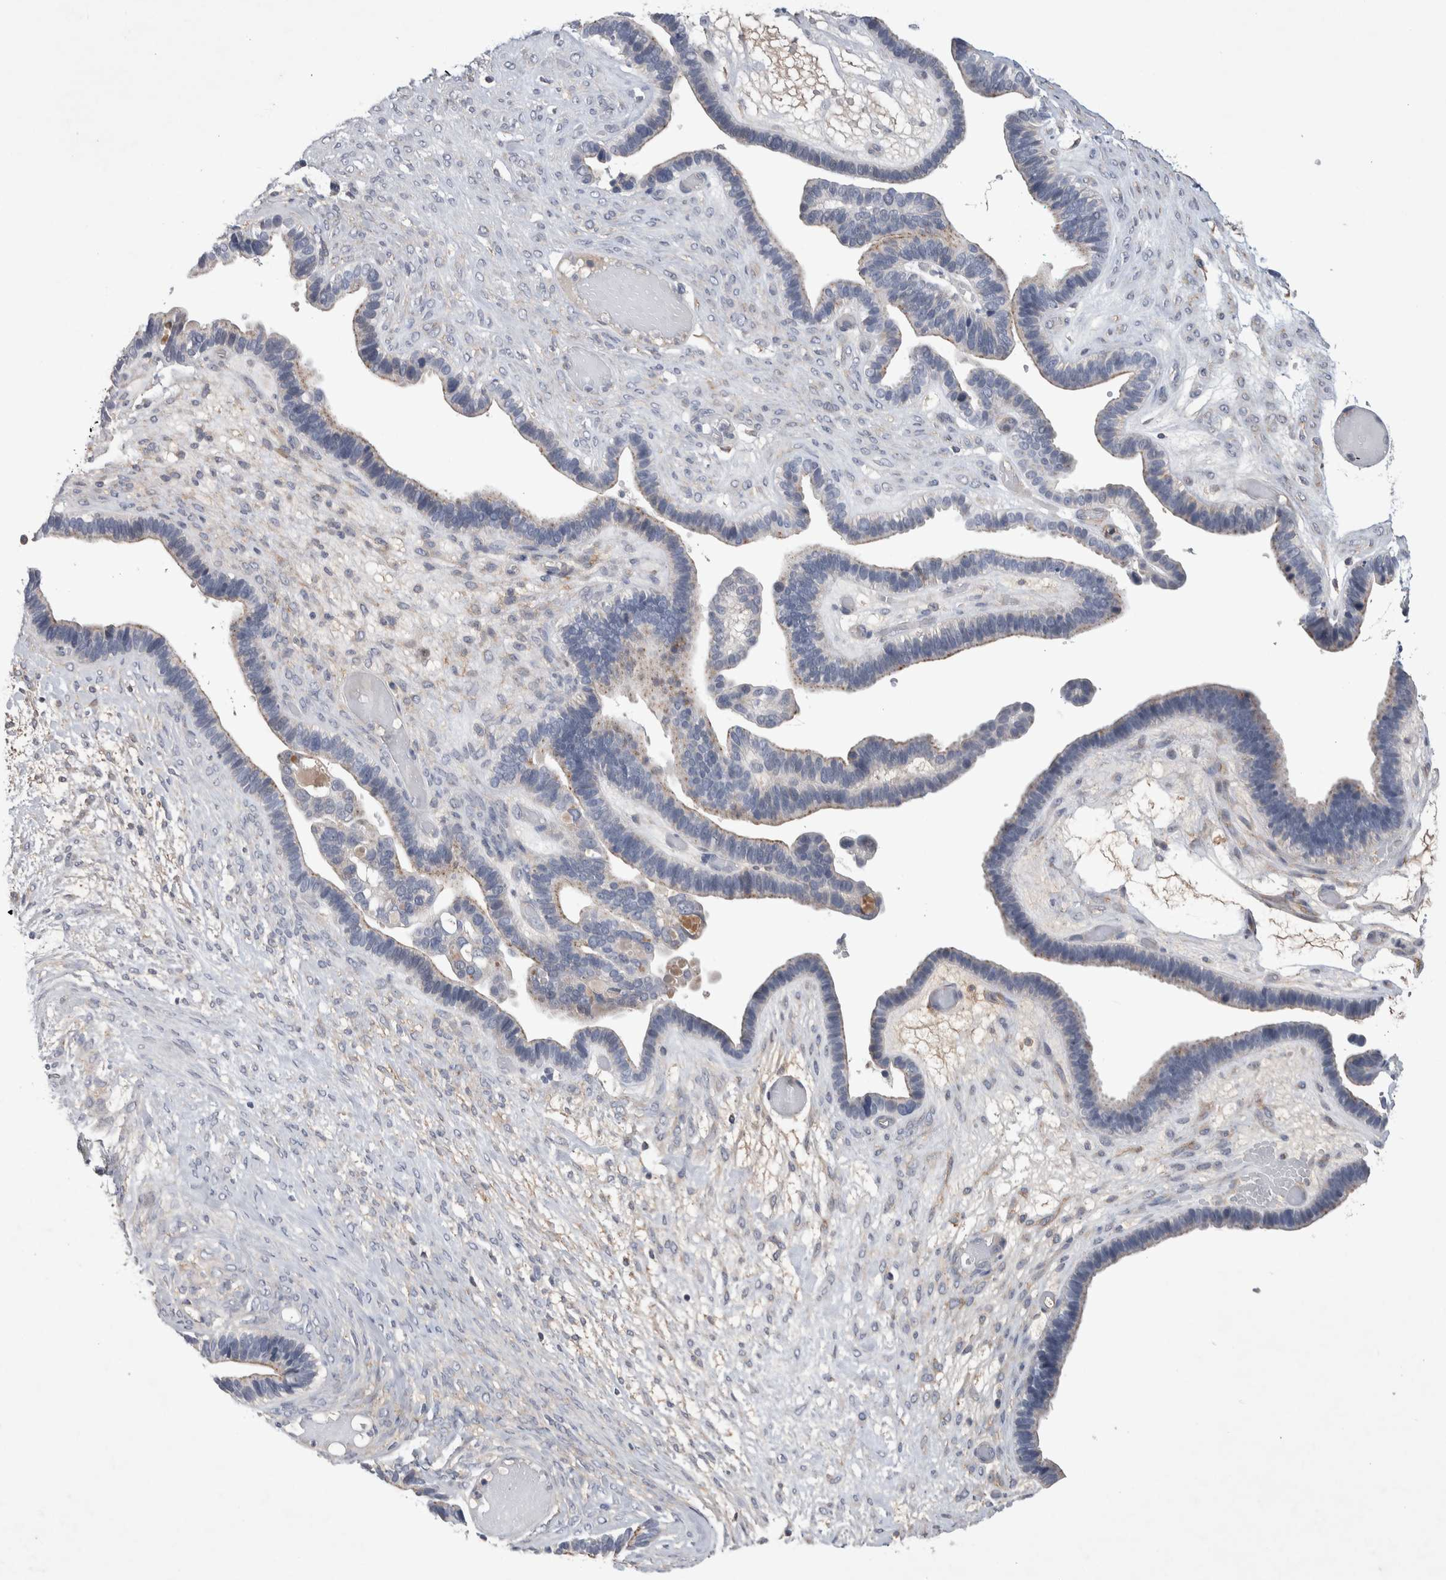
{"staining": {"intensity": "negative", "quantity": "none", "location": "none"}, "tissue": "ovarian cancer", "cell_type": "Tumor cells", "image_type": "cancer", "snomed": [{"axis": "morphology", "description": "Cystadenocarcinoma, serous, NOS"}, {"axis": "topography", "description": "Ovary"}], "caption": "DAB (3,3'-diaminobenzidine) immunohistochemical staining of ovarian cancer (serous cystadenocarcinoma) exhibits no significant staining in tumor cells.", "gene": "CEP131", "patient": {"sex": "female", "age": 56}}